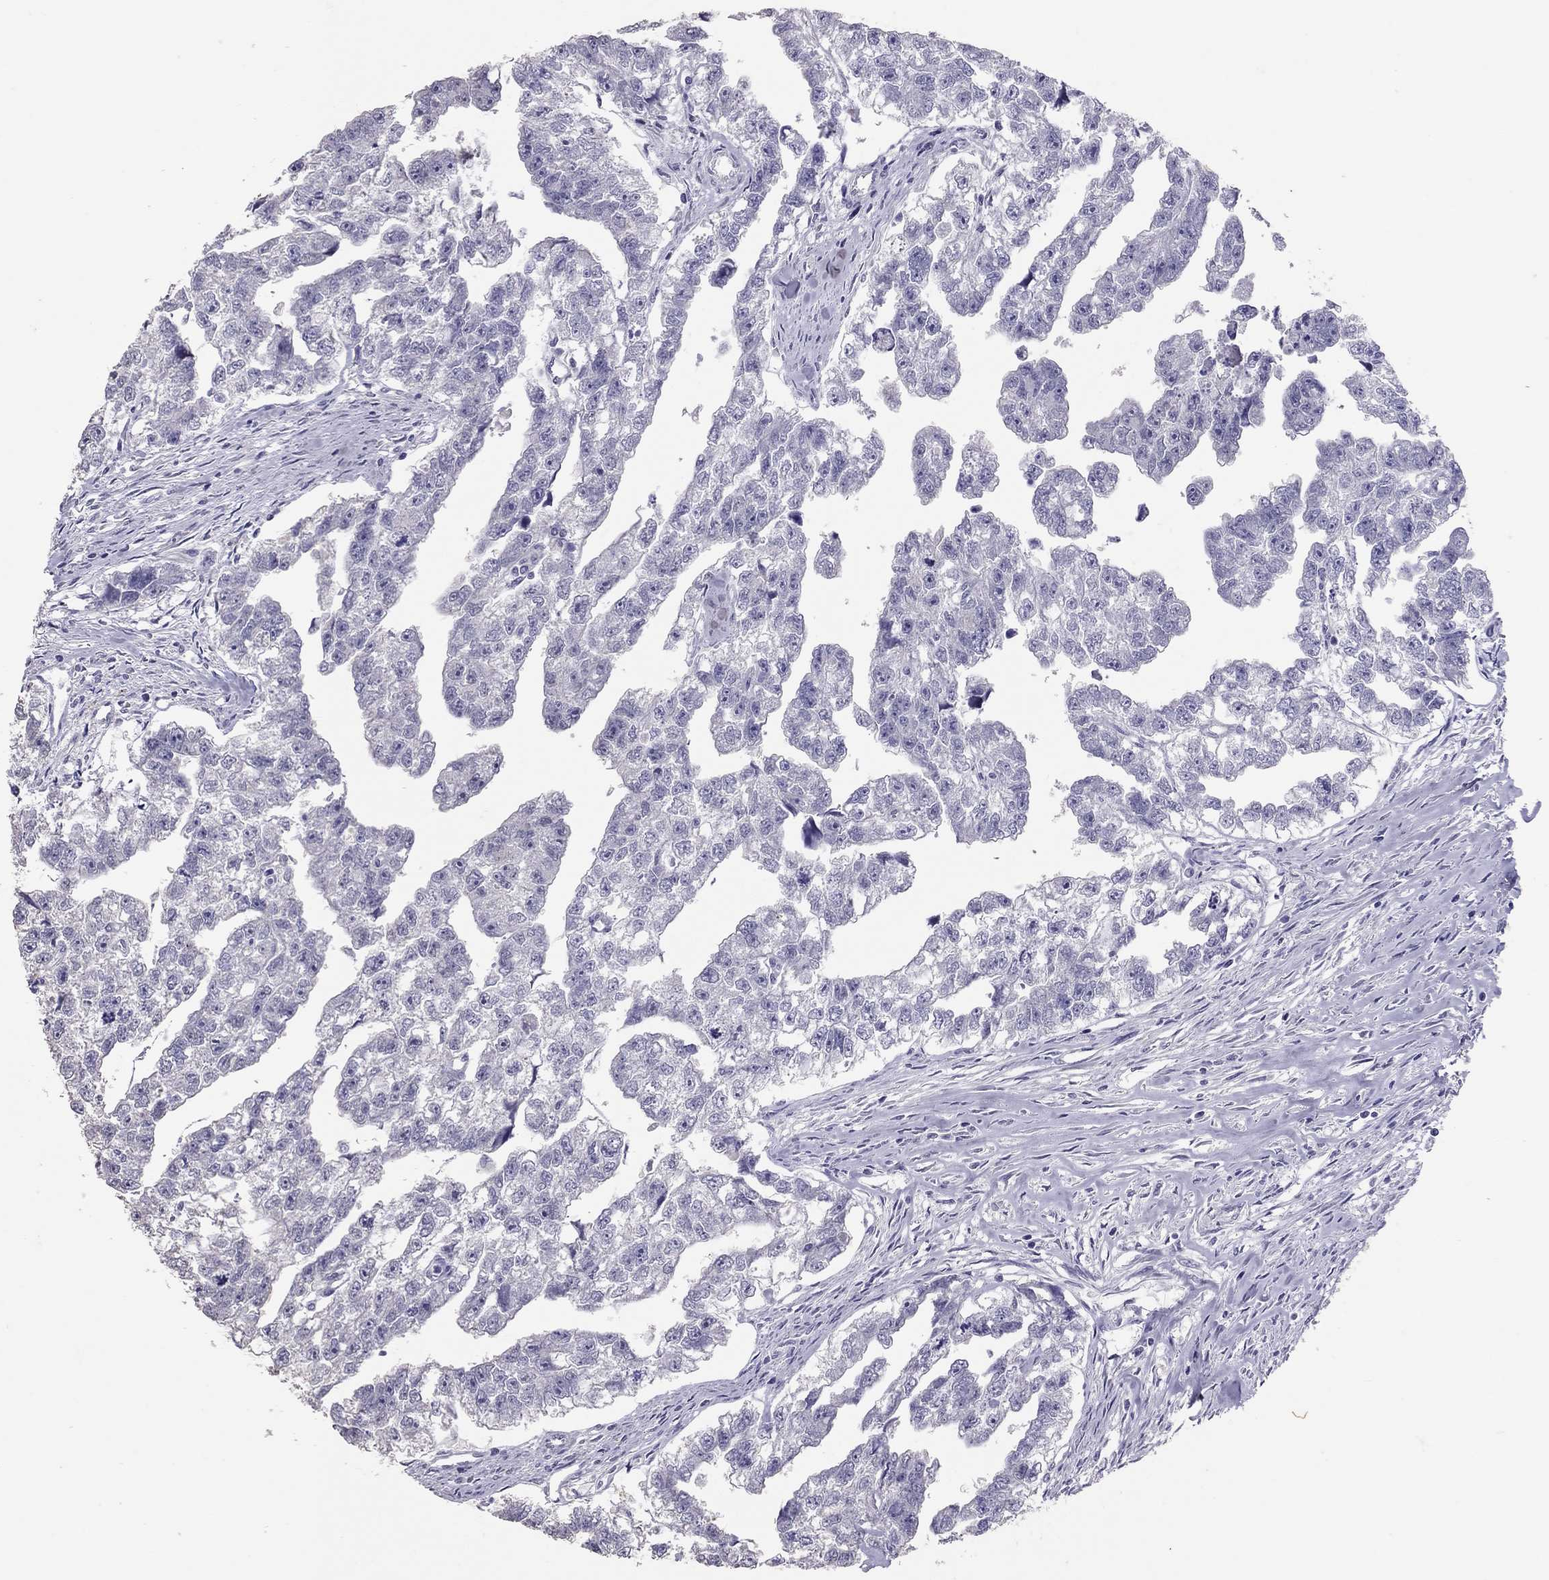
{"staining": {"intensity": "negative", "quantity": "none", "location": "none"}, "tissue": "testis cancer", "cell_type": "Tumor cells", "image_type": "cancer", "snomed": [{"axis": "morphology", "description": "Carcinoma, Embryonal, NOS"}, {"axis": "morphology", "description": "Teratoma, malignant, NOS"}, {"axis": "topography", "description": "Testis"}], "caption": "High magnification brightfield microscopy of embryonal carcinoma (testis) stained with DAB (3,3'-diaminobenzidine) (brown) and counterstained with hematoxylin (blue): tumor cells show no significant staining.", "gene": "PSMB11", "patient": {"sex": "male", "age": 44}}